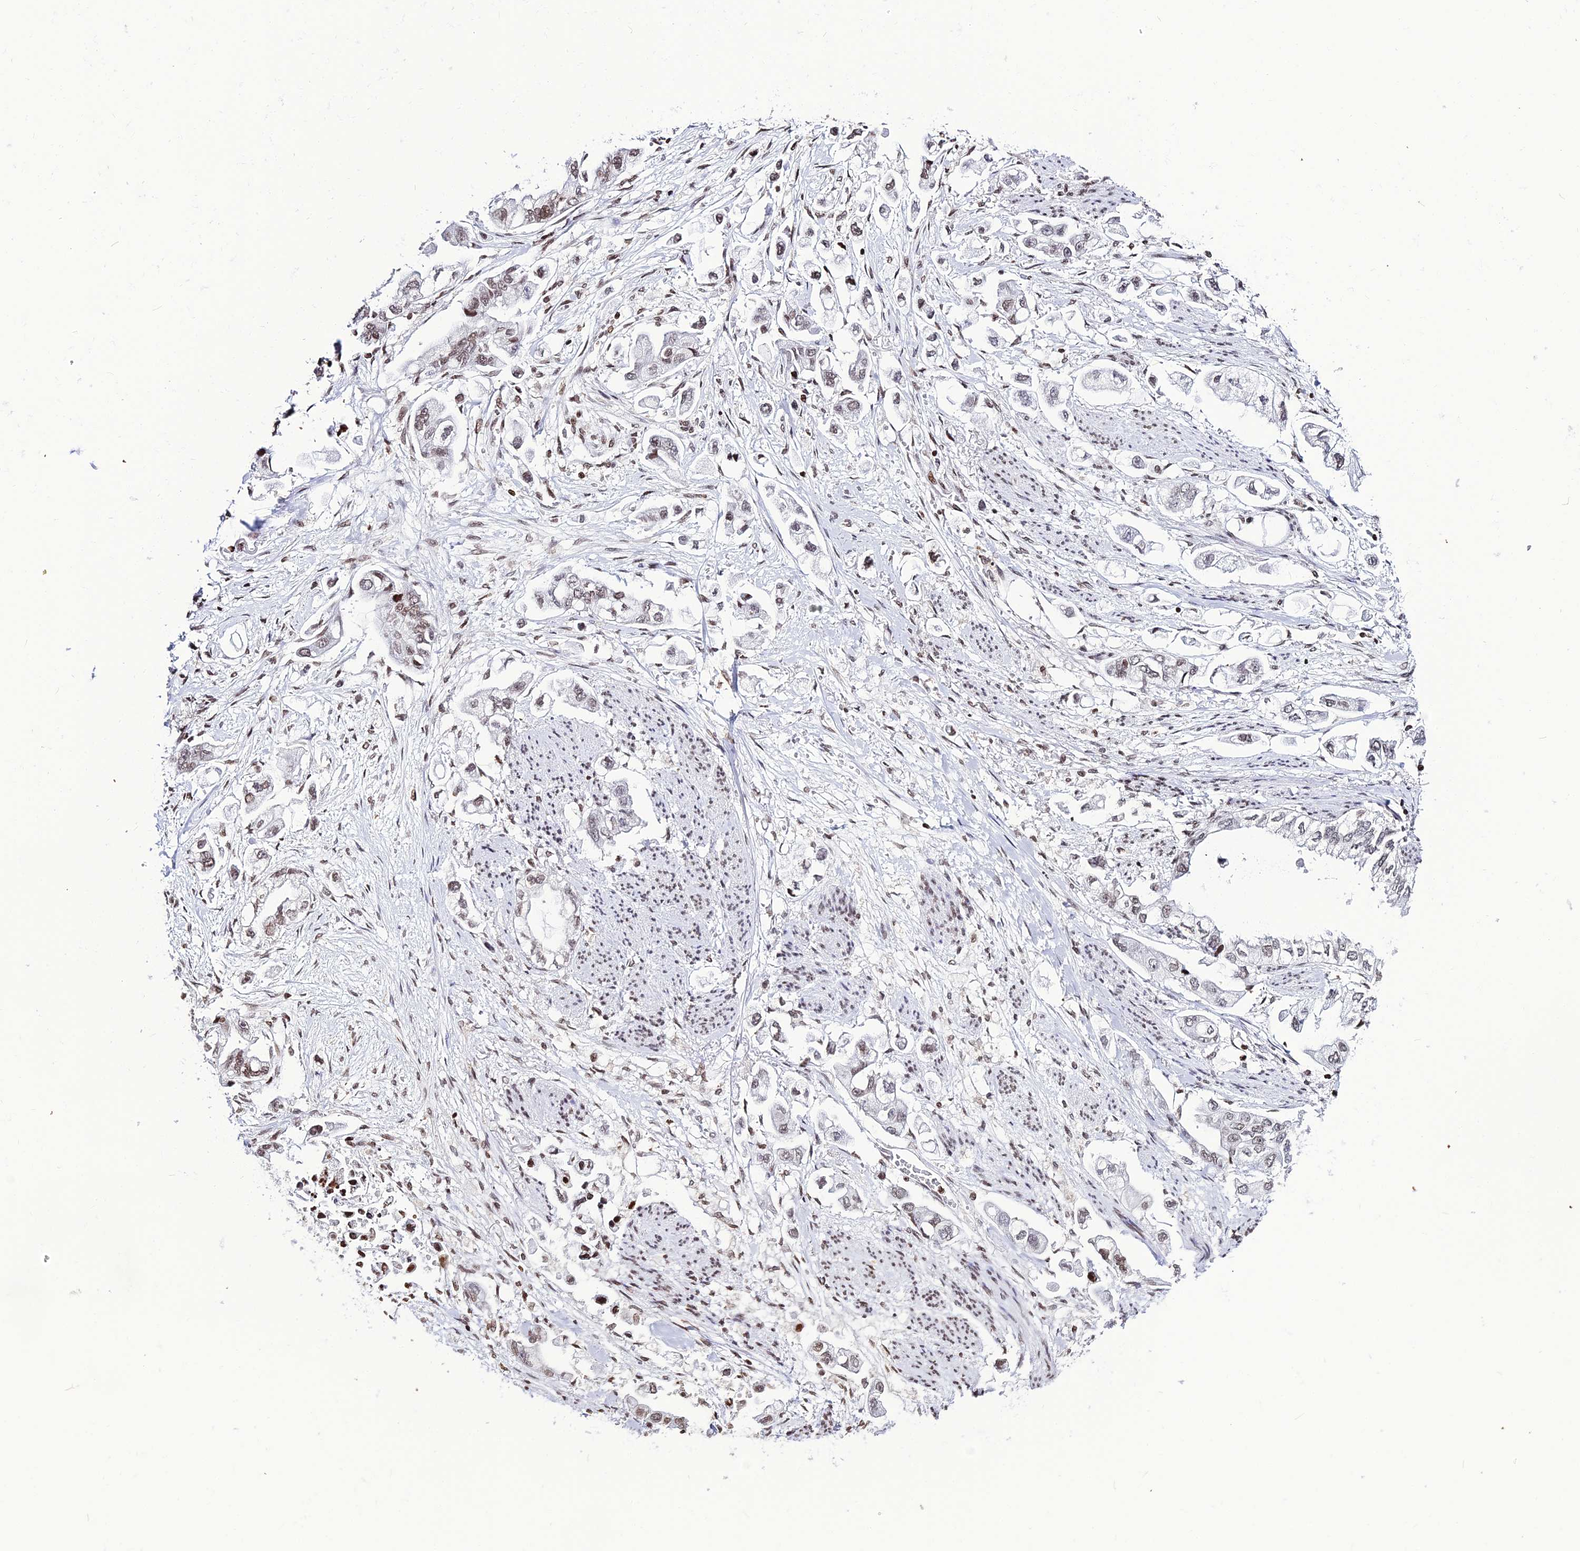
{"staining": {"intensity": "weak", "quantity": ">75%", "location": "nuclear"}, "tissue": "stomach cancer", "cell_type": "Tumor cells", "image_type": "cancer", "snomed": [{"axis": "morphology", "description": "Adenocarcinoma, NOS"}, {"axis": "topography", "description": "Stomach"}], "caption": "This histopathology image shows adenocarcinoma (stomach) stained with IHC to label a protein in brown. The nuclear of tumor cells show weak positivity for the protein. Nuclei are counter-stained blue.", "gene": "MACROH2A2", "patient": {"sex": "male", "age": 62}}